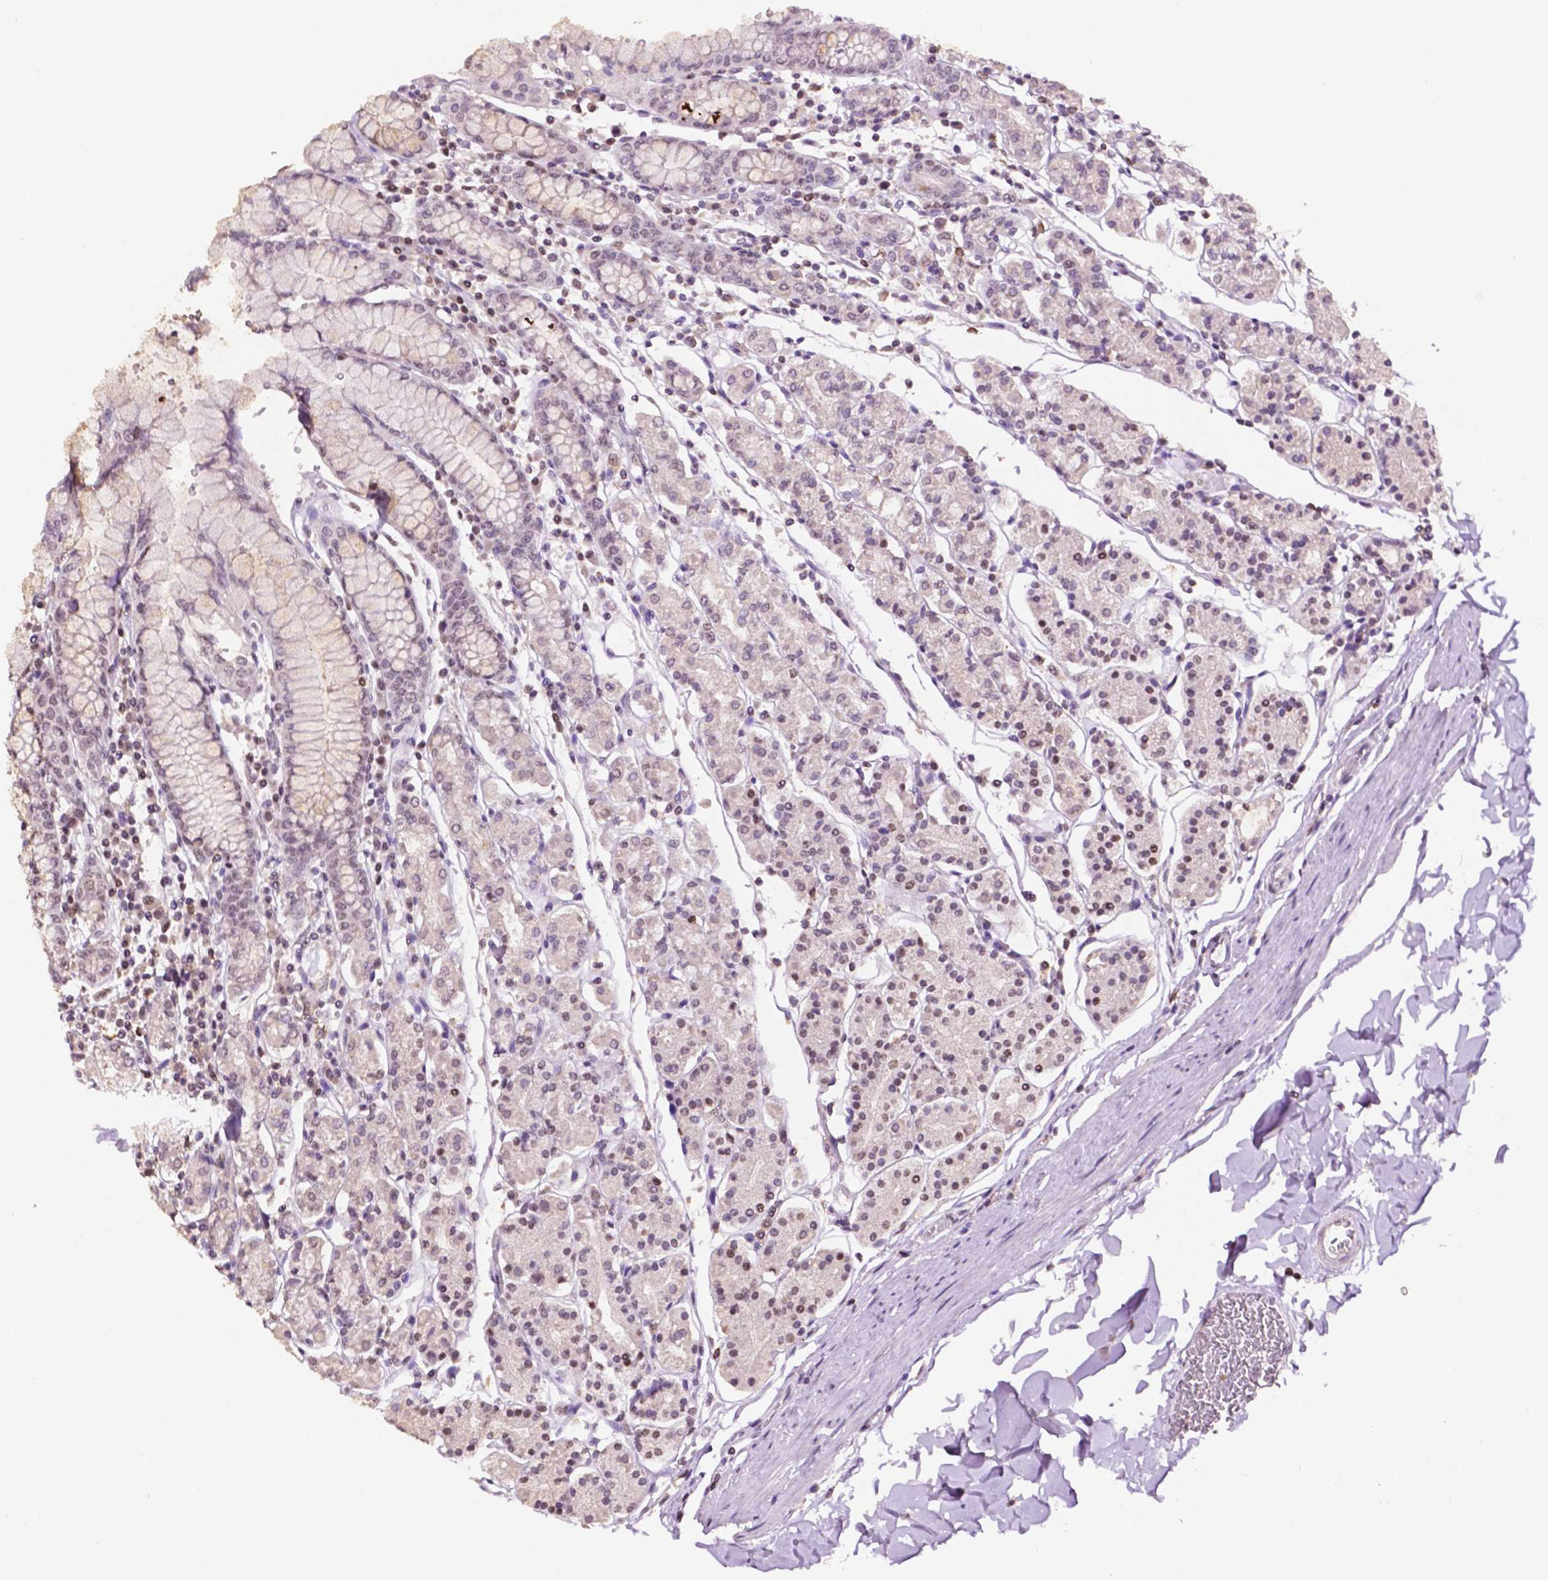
{"staining": {"intensity": "moderate", "quantity": "25%-75%", "location": "nuclear"}, "tissue": "stomach", "cell_type": "Glandular cells", "image_type": "normal", "snomed": [{"axis": "morphology", "description": "Normal tissue, NOS"}, {"axis": "topography", "description": "Stomach, upper"}, {"axis": "topography", "description": "Stomach"}], "caption": "A histopathology image of stomach stained for a protein exhibits moderate nuclear brown staining in glandular cells. (IHC, brightfield microscopy, high magnification).", "gene": "PTPN6", "patient": {"sex": "male", "age": 62}}